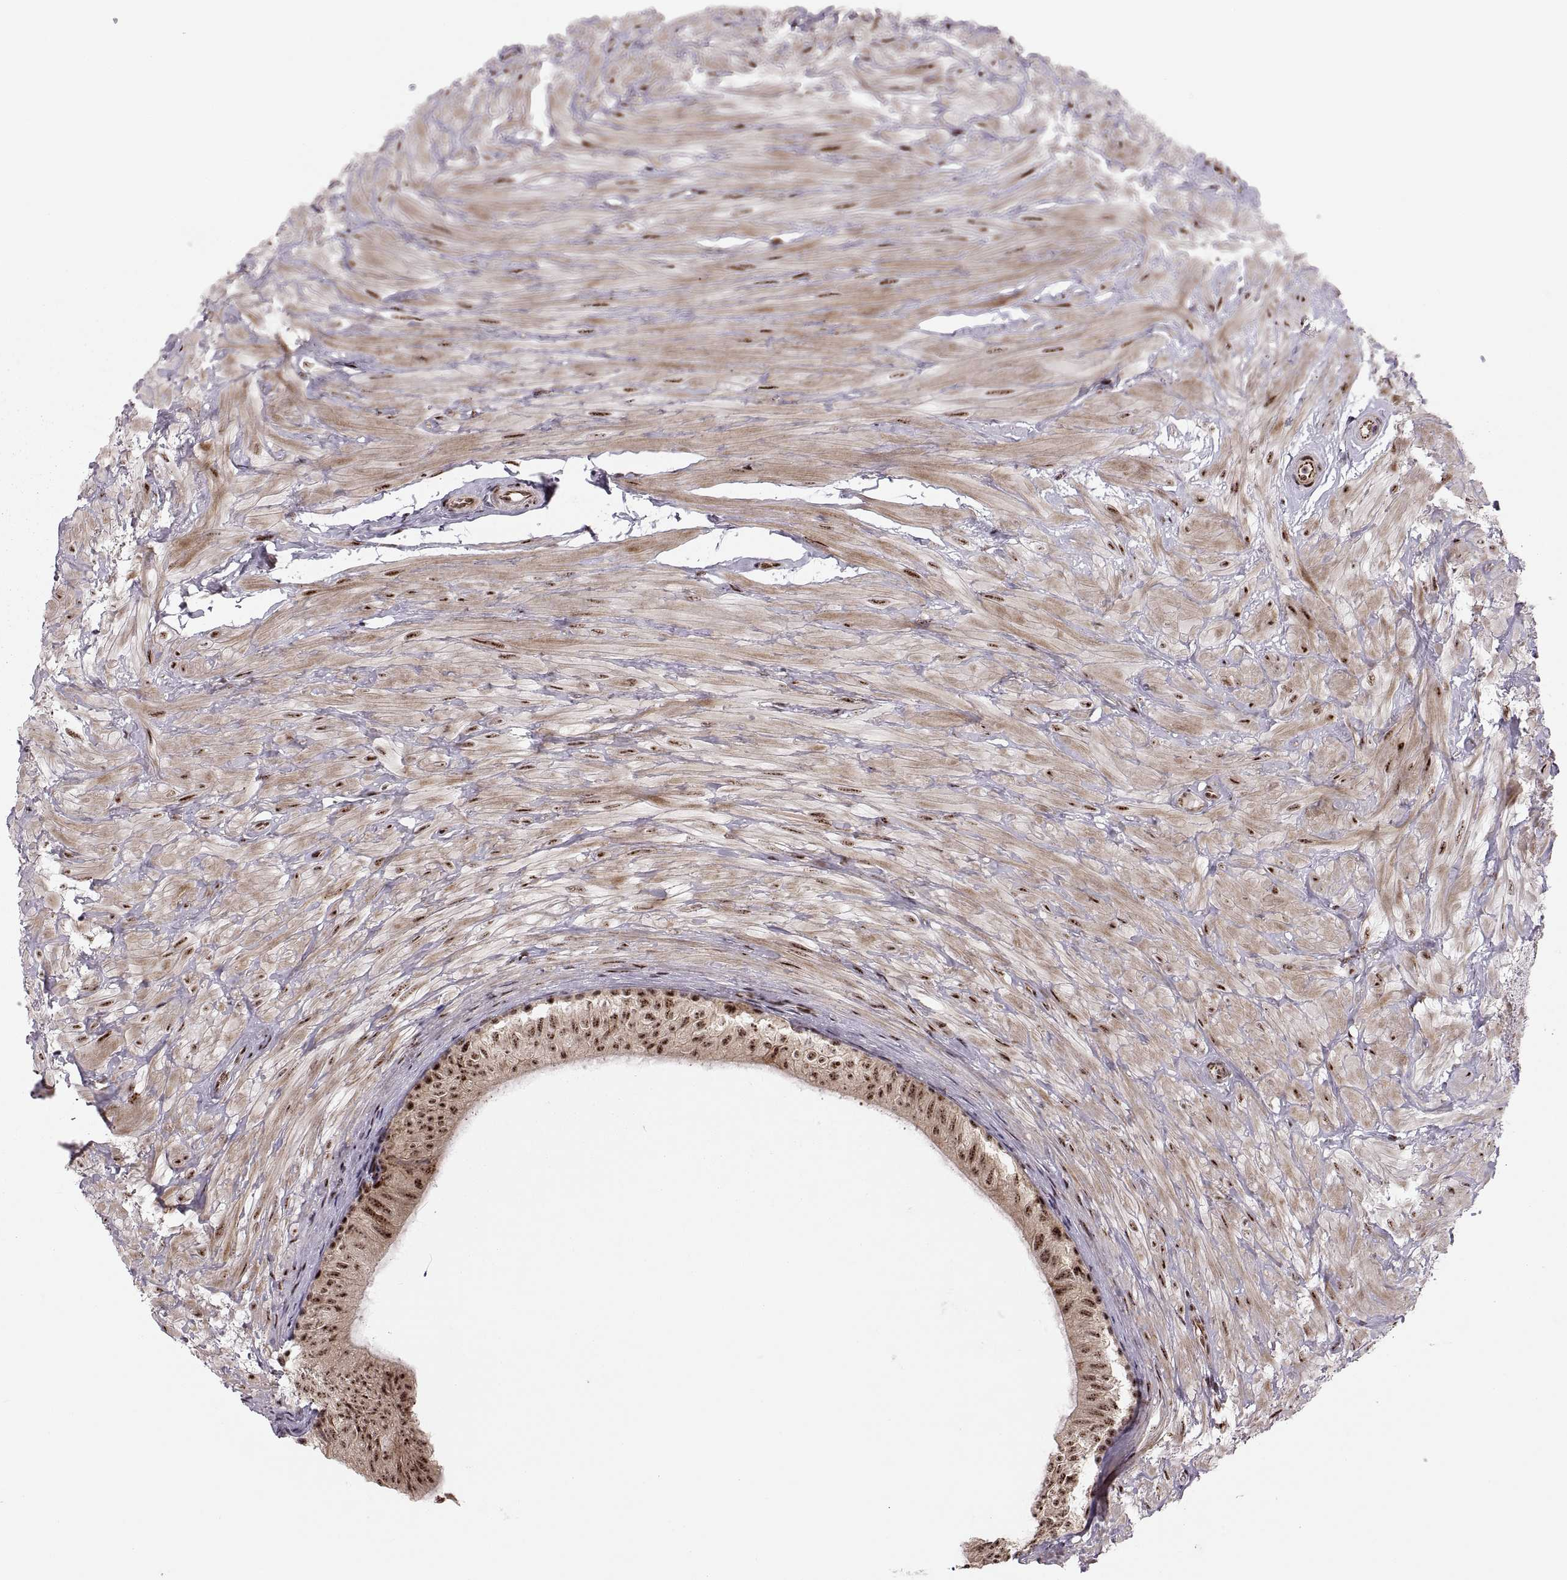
{"staining": {"intensity": "strong", "quantity": ">75%", "location": "cytoplasmic/membranous,nuclear"}, "tissue": "epididymis", "cell_type": "Glandular cells", "image_type": "normal", "snomed": [{"axis": "morphology", "description": "Normal tissue, NOS"}, {"axis": "topography", "description": "Epididymis"}], "caption": "Epididymis stained with DAB immunohistochemistry reveals high levels of strong cytoplasmic/membranous,nuclear staining in approximately >75% of glandular cells.", "gene": "ZCCHC17", "patient": {"sex": "male", "age": 32}}